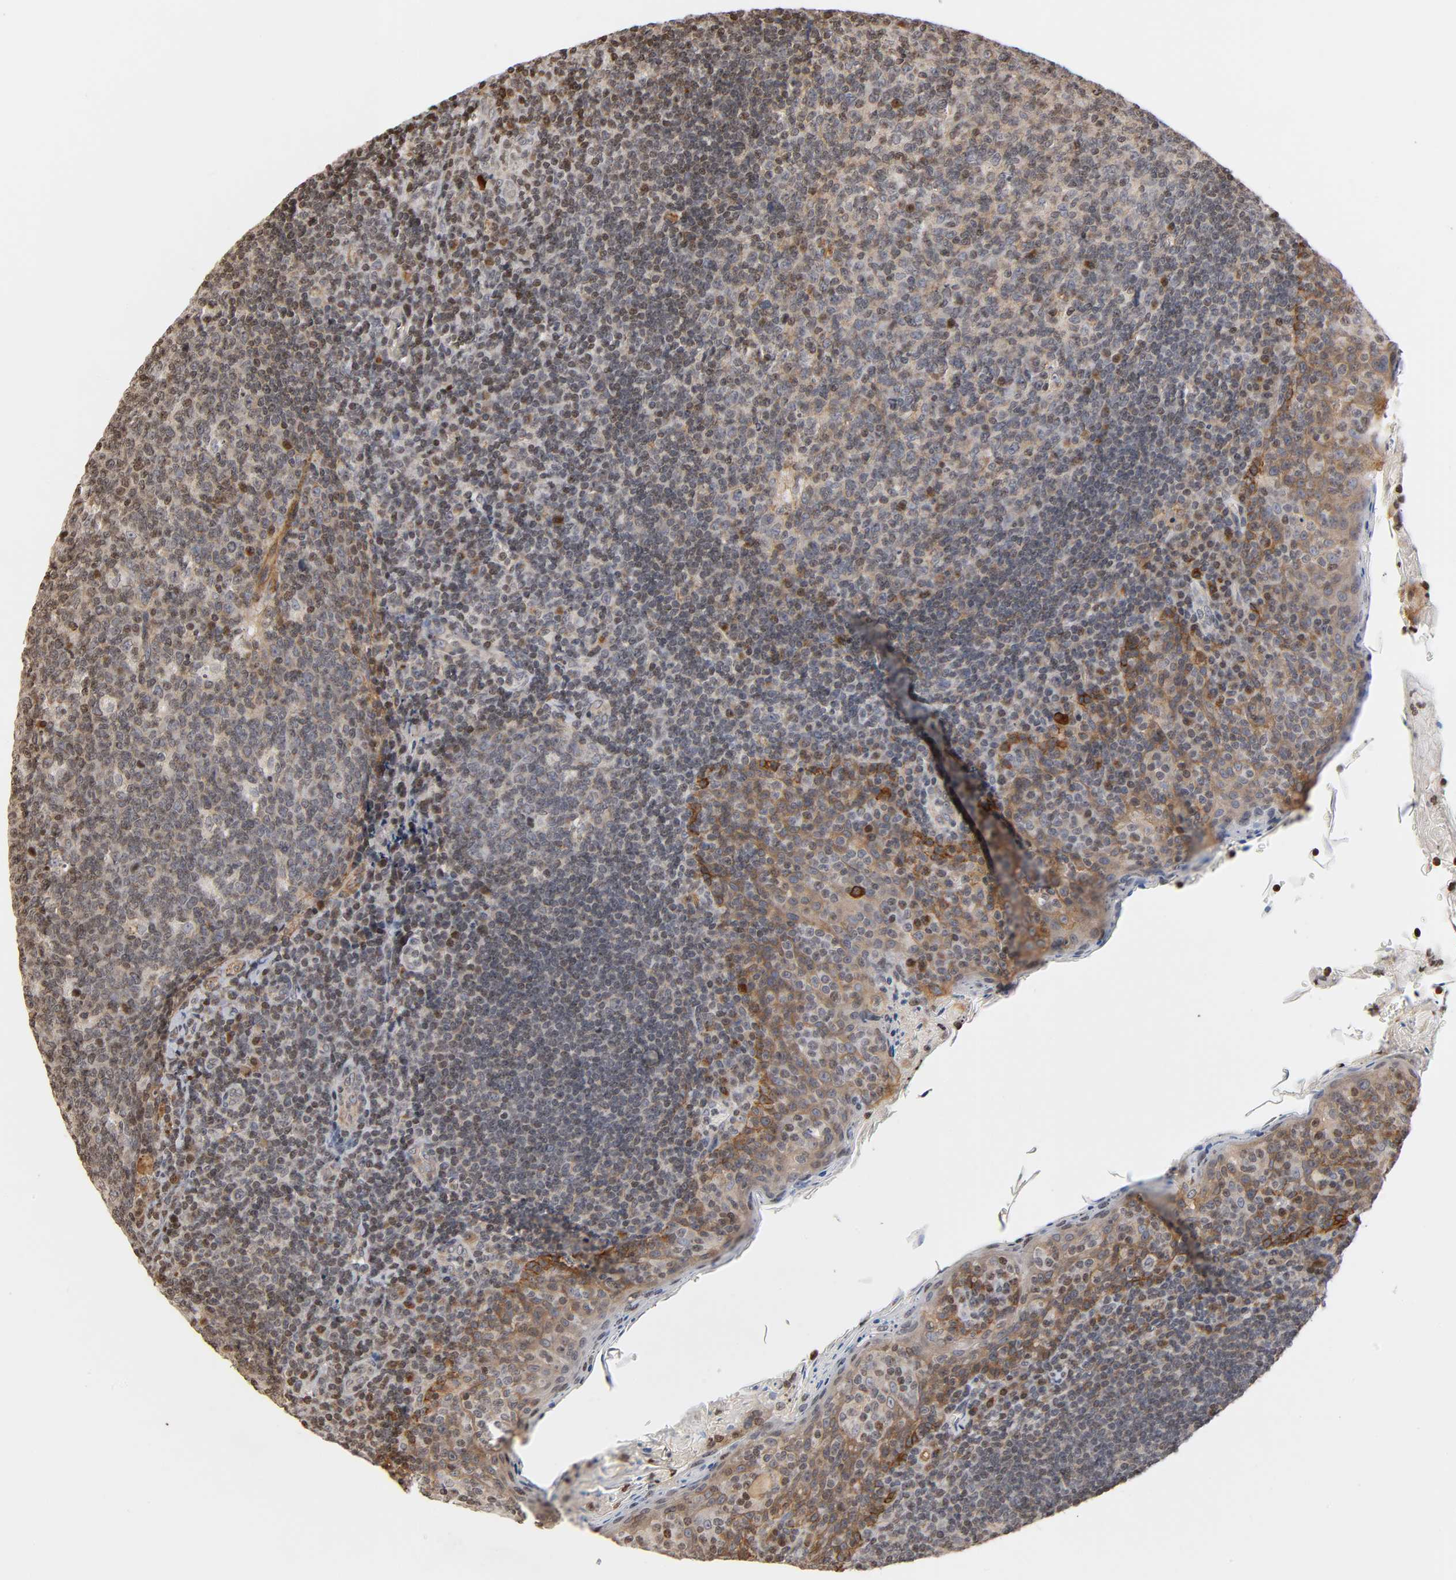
{"staining": {"intensity": "moderate", "quantity": "<25%", "location": "nuclear"}, "tissue": "tonsil", "cell_type": "Germinal center cells", "image_type": "normal", "snomed": [{"axis": "morphology", "description": "Normal tissue, NOS"}, {"axis": "topography", "description": "Tonsil"}], "caption": "IHC image of normal tonsil: tonsil stained using IHC demonstrates low levels of moderate protein expression localized specifically in the nuclear of germinal center cells, appearing as a nuclear brown color.", "gene": "ITGAV", "patient": {"sex": "male", "age": 17}}